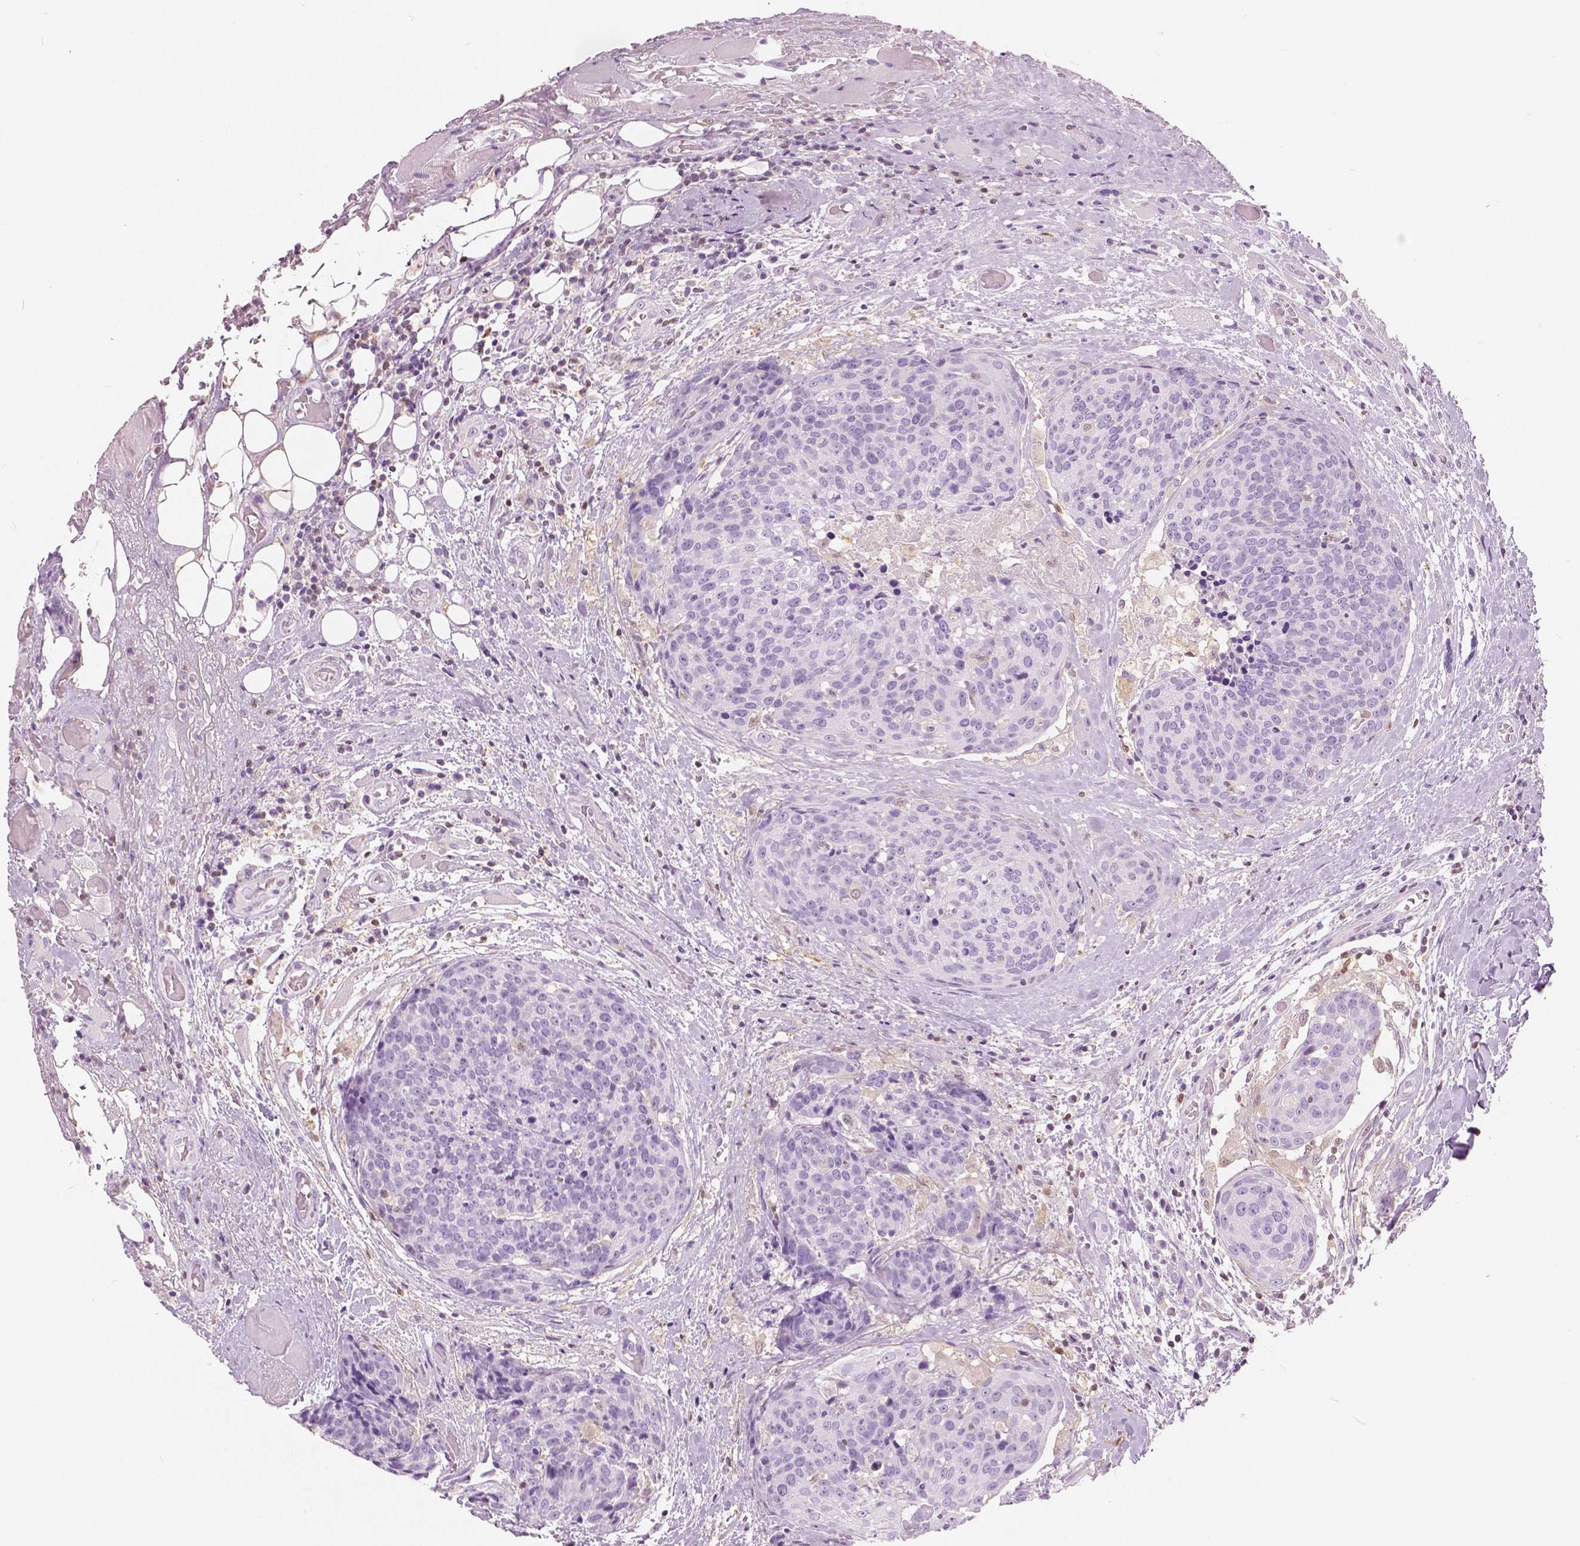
{"staining": {"intensity": "negative", "quantity": "none", "location": "none"}, "tissue": "head and neck cancer", "cell_type": "Tumor cells", "image_type": "cancer", "snomed": [{"axis": "morphology", "description": "Squamous cell carcinoma, NOS"}, {"axis": "topography", "description": "Oral tissue"}, {"axis": "topography", "description": "Head-Neck"}], "caption": "An image of head and neck cancer (squamous cell carcinoma) stained for a protein demonstrates no brown staining in tumor cells. (DAB IHC visualized using brightfield microscopy, high magnification).", "gene": "GALM", "patient": {"sex": "male", "age": 64}}